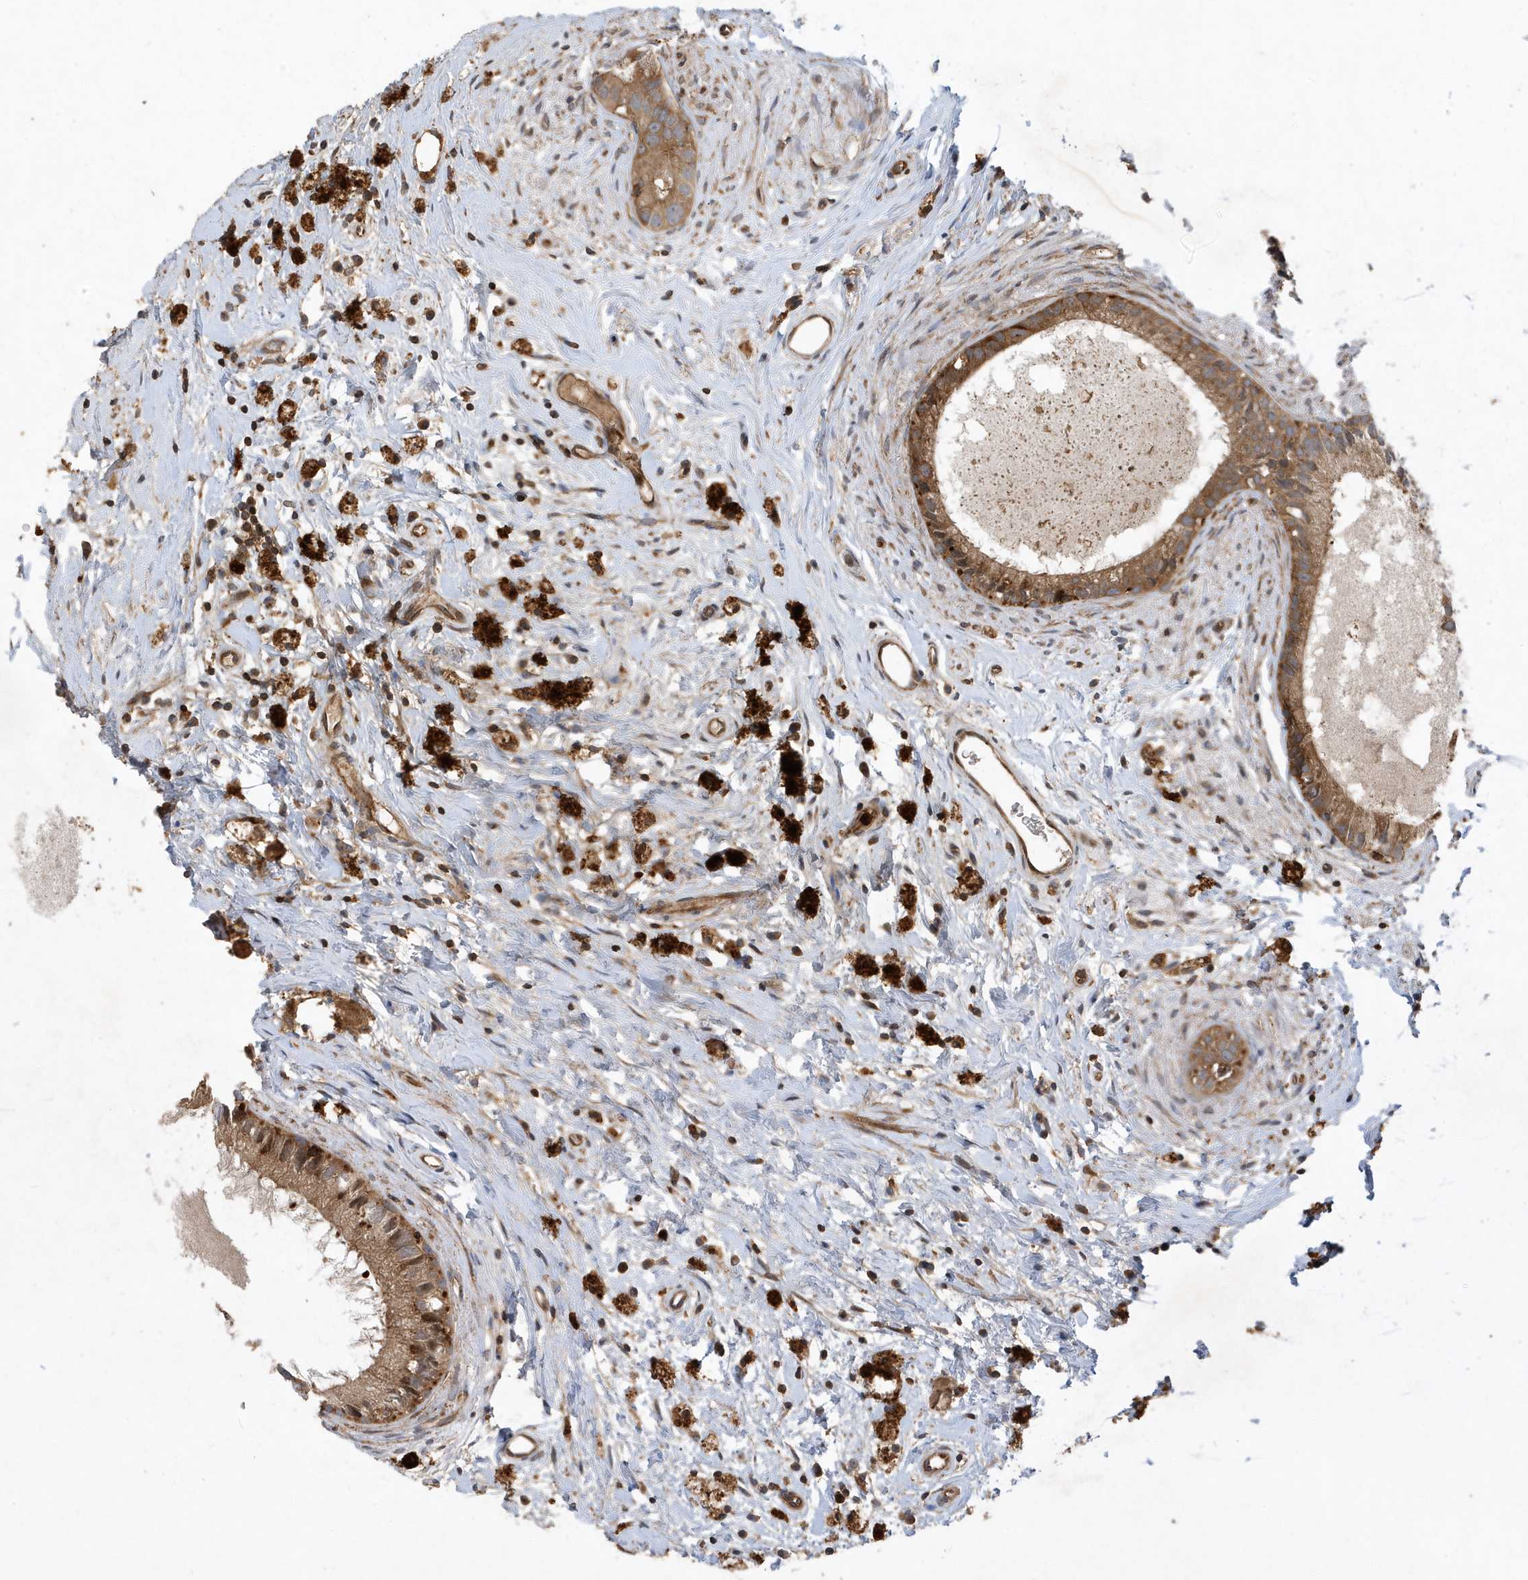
{"staining": {"intensity": "moderate", "quantity": ">75%", "location": "cytoplasmic/membranous"}, "tissue": "epididymis", "cell_type": "Glandular cells", "image_type": "normal", "snomed": [{"axis": "morphology", "description": "Normal tissue, NOS"}, {"axis": "topography", "description": "Epididymis"}], "caption": "Immunohistochemistry (IHC) staining of benign epididymis, which reveals medium levels of moderate cytoplasmic/membranous expression in approximately >75% of glandular cells indicating moderate cytoplasmic/membranous protein positivity. The staining was performed using DAB (brown) for protein detection and nuclei were counterstained in hematoxylin (blue).", "gene": "LAPTM4A", "patient": {"sex": "male", "age": 80}}